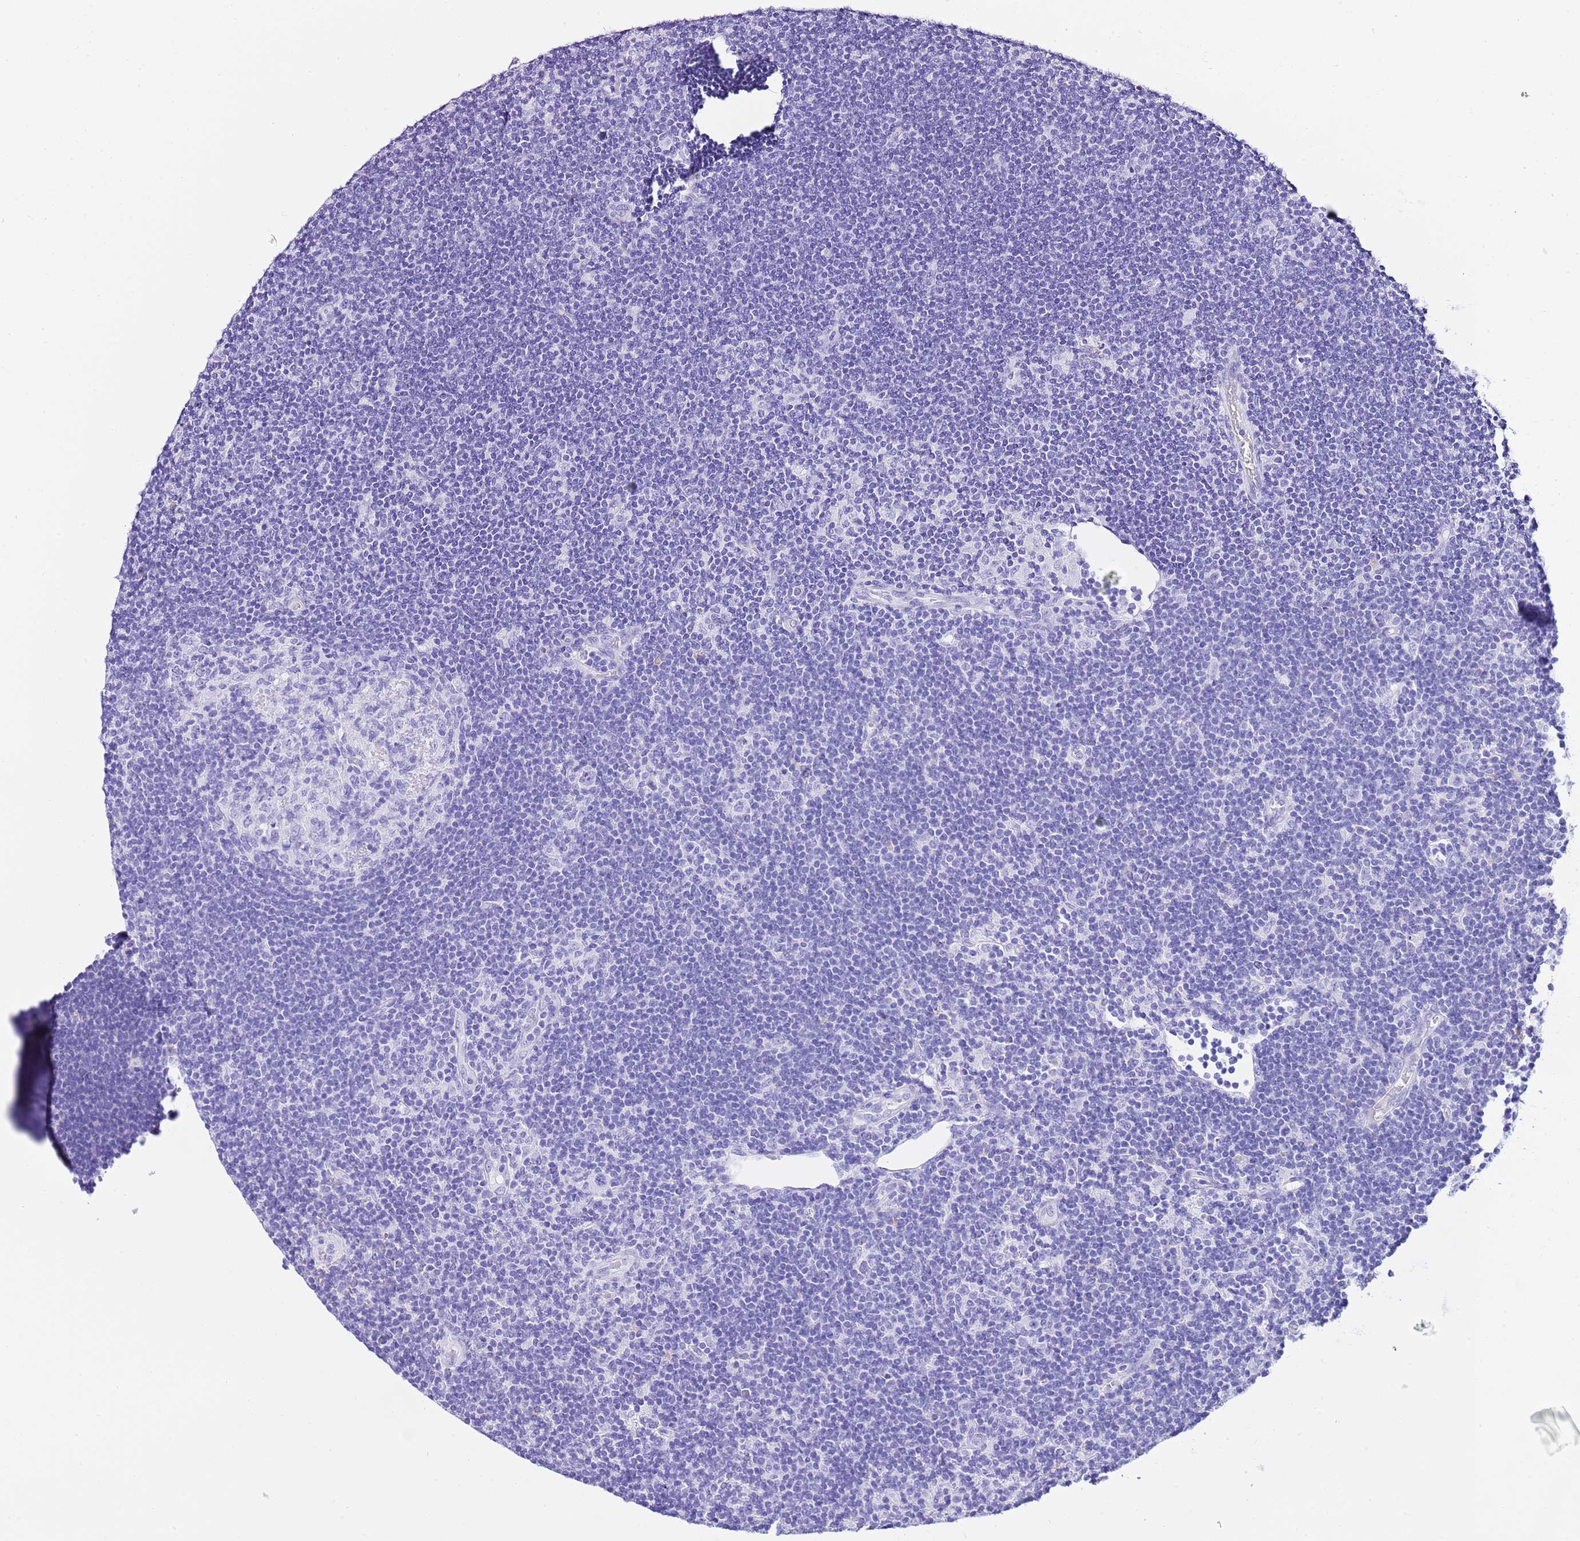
{"staining": {"intensity": "negative", "quantity": "none", "location": "none"}, "tissue": "lymphoma", "cell_type": "Tumor cells", "image_type": "cancer", "snomed": [{"axis": "morphology", "description": "Hodgkin's disease, NOS"}, {"axis": "topography", "description": "Lymph node"}], "caption": "Immunohistochemistry micrograph of neoplastic tissue: human Hodgkin's disease stained with DAB shows no significant protein expression in tumor cells. (DAB (3,3'-diaminobenzidine) immunohistochemistry (IHC) with hematoxylin counter stain).", "gene": "KCNC1", "patient": {"sex": "female", "age": 57}}